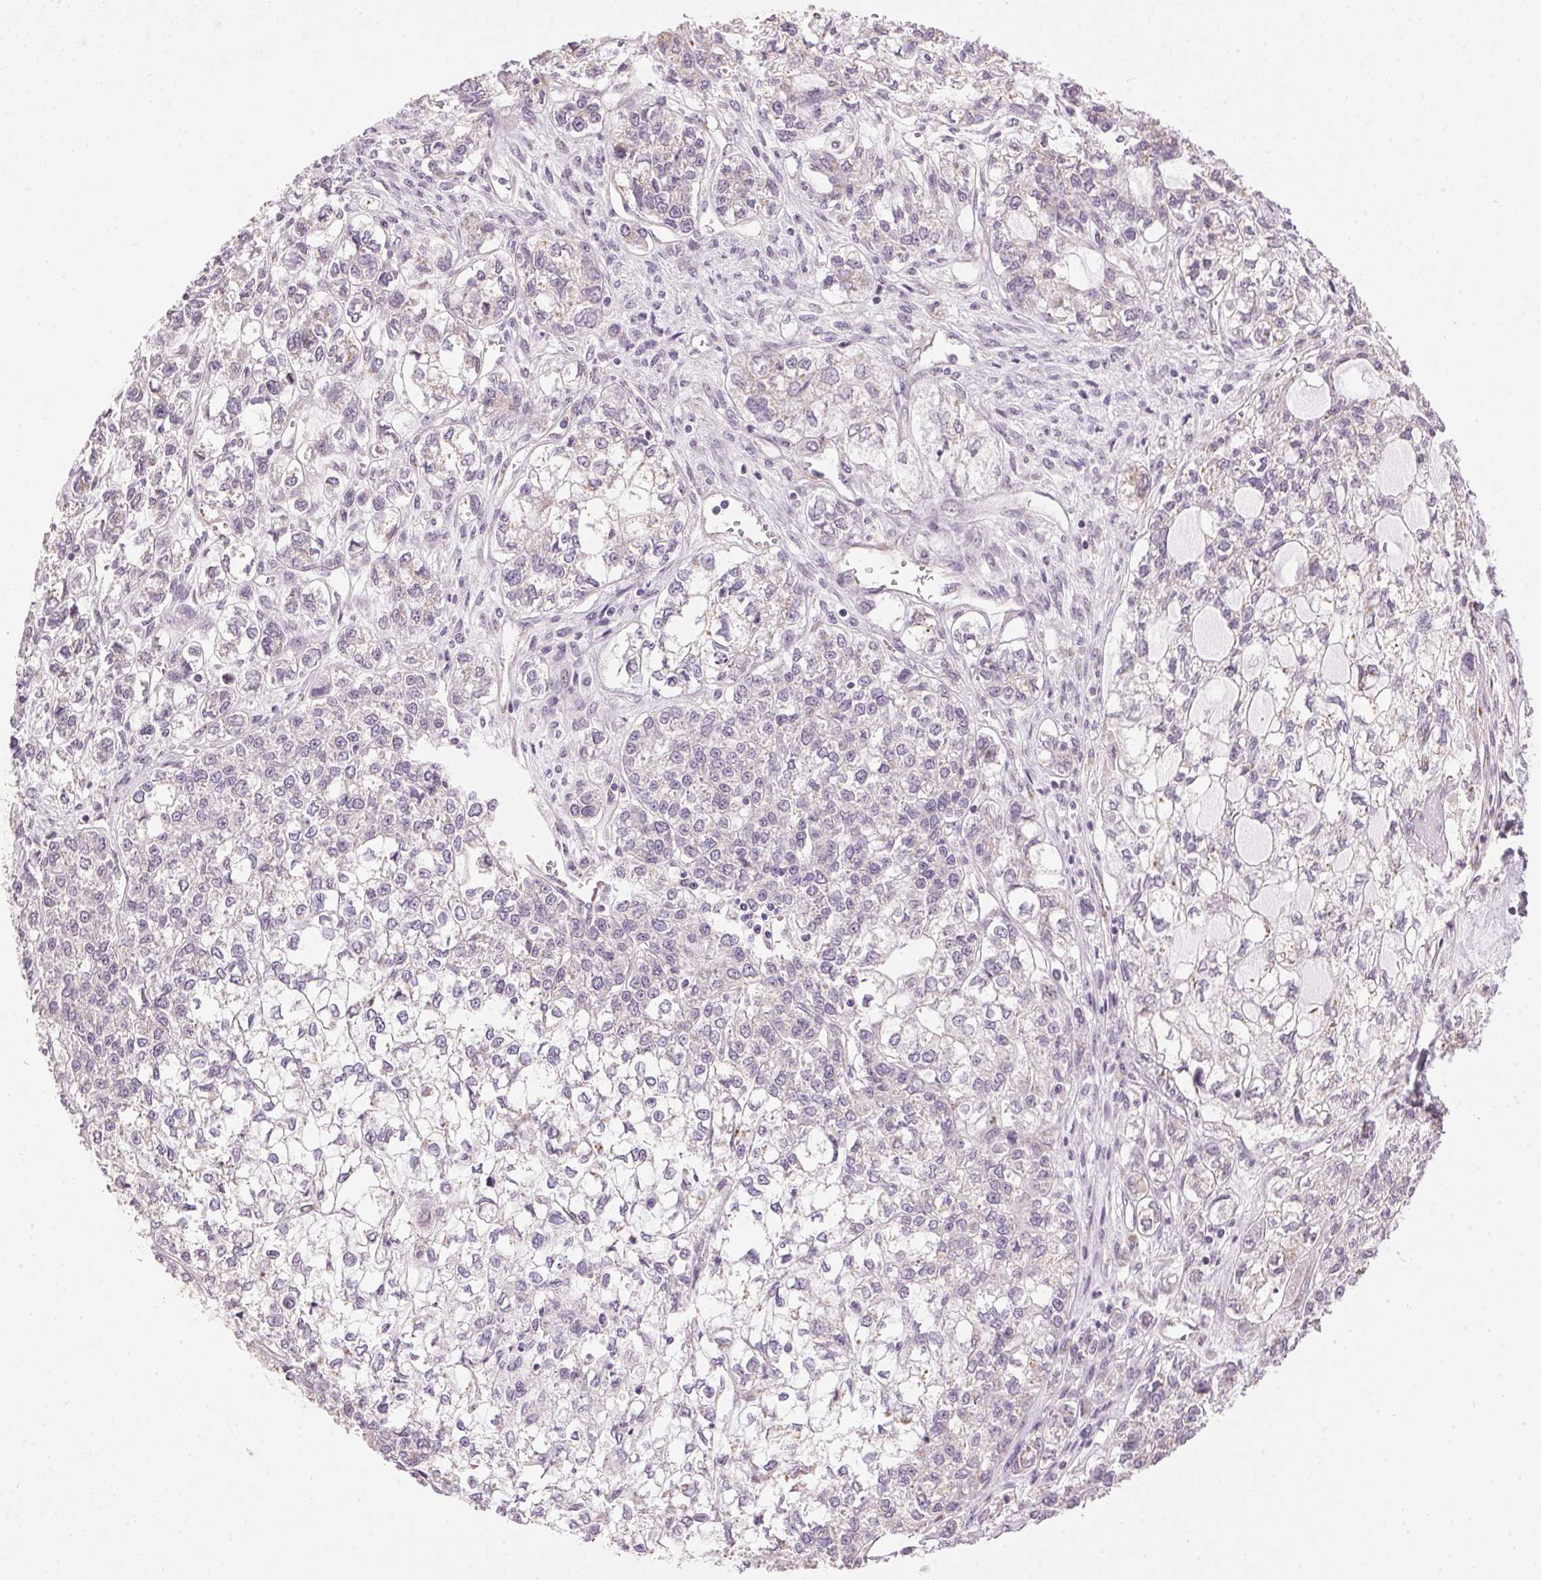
{"staining": {"intensity": "moderate", "quantity": "<25%", "location": "cytoplasmic/membranous"}, "tissue": "ovarian cancer", "cell_type": "Tumor cells", "image_type": "cancer", "snomed": [{"axis": "morphology", "description": "Carcinoma, endometroid"}, {"axis": "topography", "description": "Ovary"}], "caption": "Protein expression analysis of human ovarian cancer (endometroid carcinoma) reveals moderate cytoplasmic/membranous positivity in approximately <25% of tumor cells. Immunohistochemistry (ihc) stains the protein of interest in brown and the nuclei are stained blue.", "gene": "GOLPH3", "patient": {"sex": "female", "age": 64}}